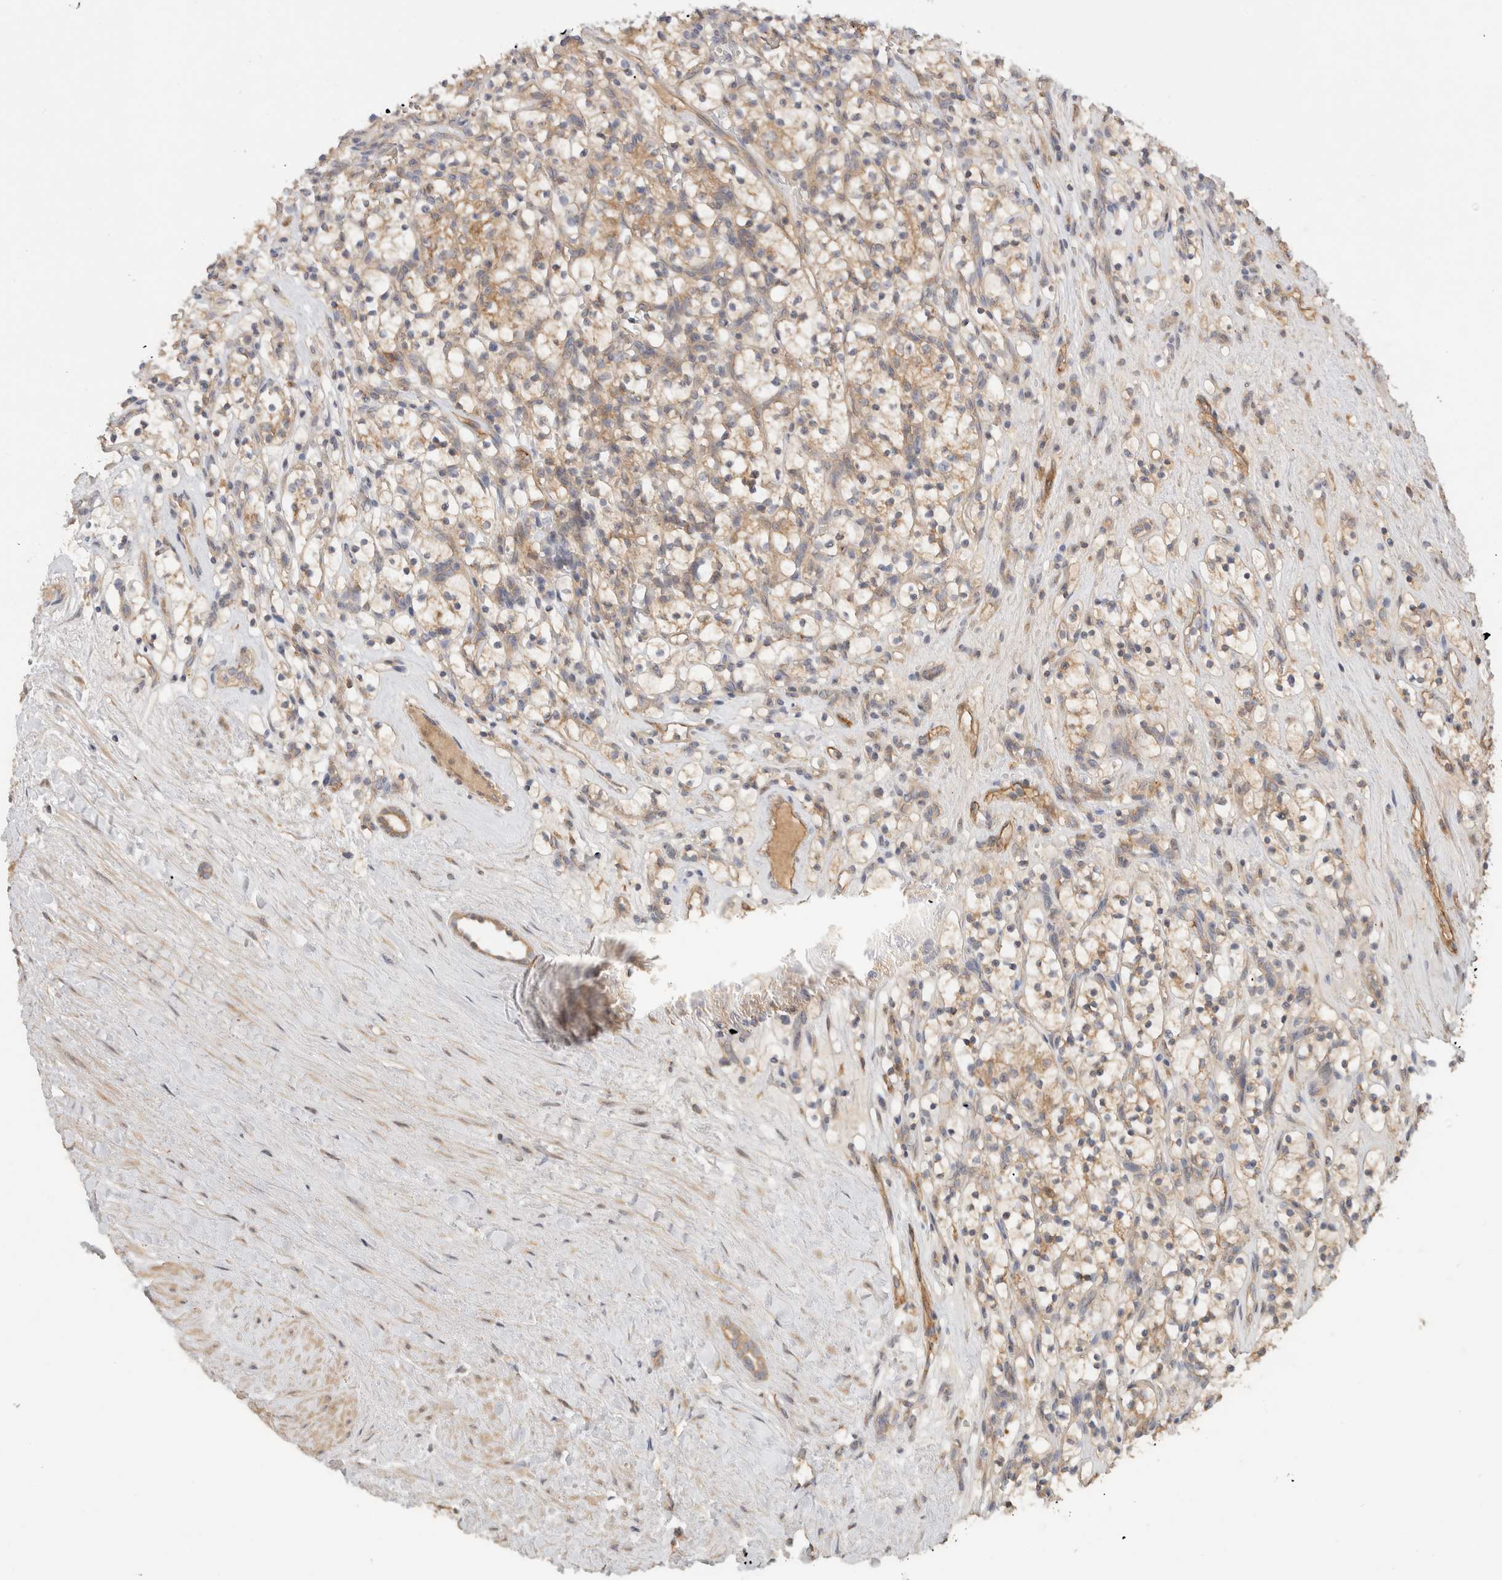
{"staining": {"intensity": "weak", "quantity": ">75%", "location": "cytoplasmic/membranous"}, "tissue": "renal cancer", "cell_type": "Tumor cells", "image_type": "cancer", "snomed": [{"axis": "morphology", "description": "Adenocarcinoma, NOS"}, {"axis": "topography", "description": "Kidney"}], "caption": "Immunohistochemical staining of renal cancer displays weak cytoplasmic/membranous protein positivity in approximately >75% of tumor cells.", "gene": "SGK3", "patient": {"sex": "female", "age": 57}}